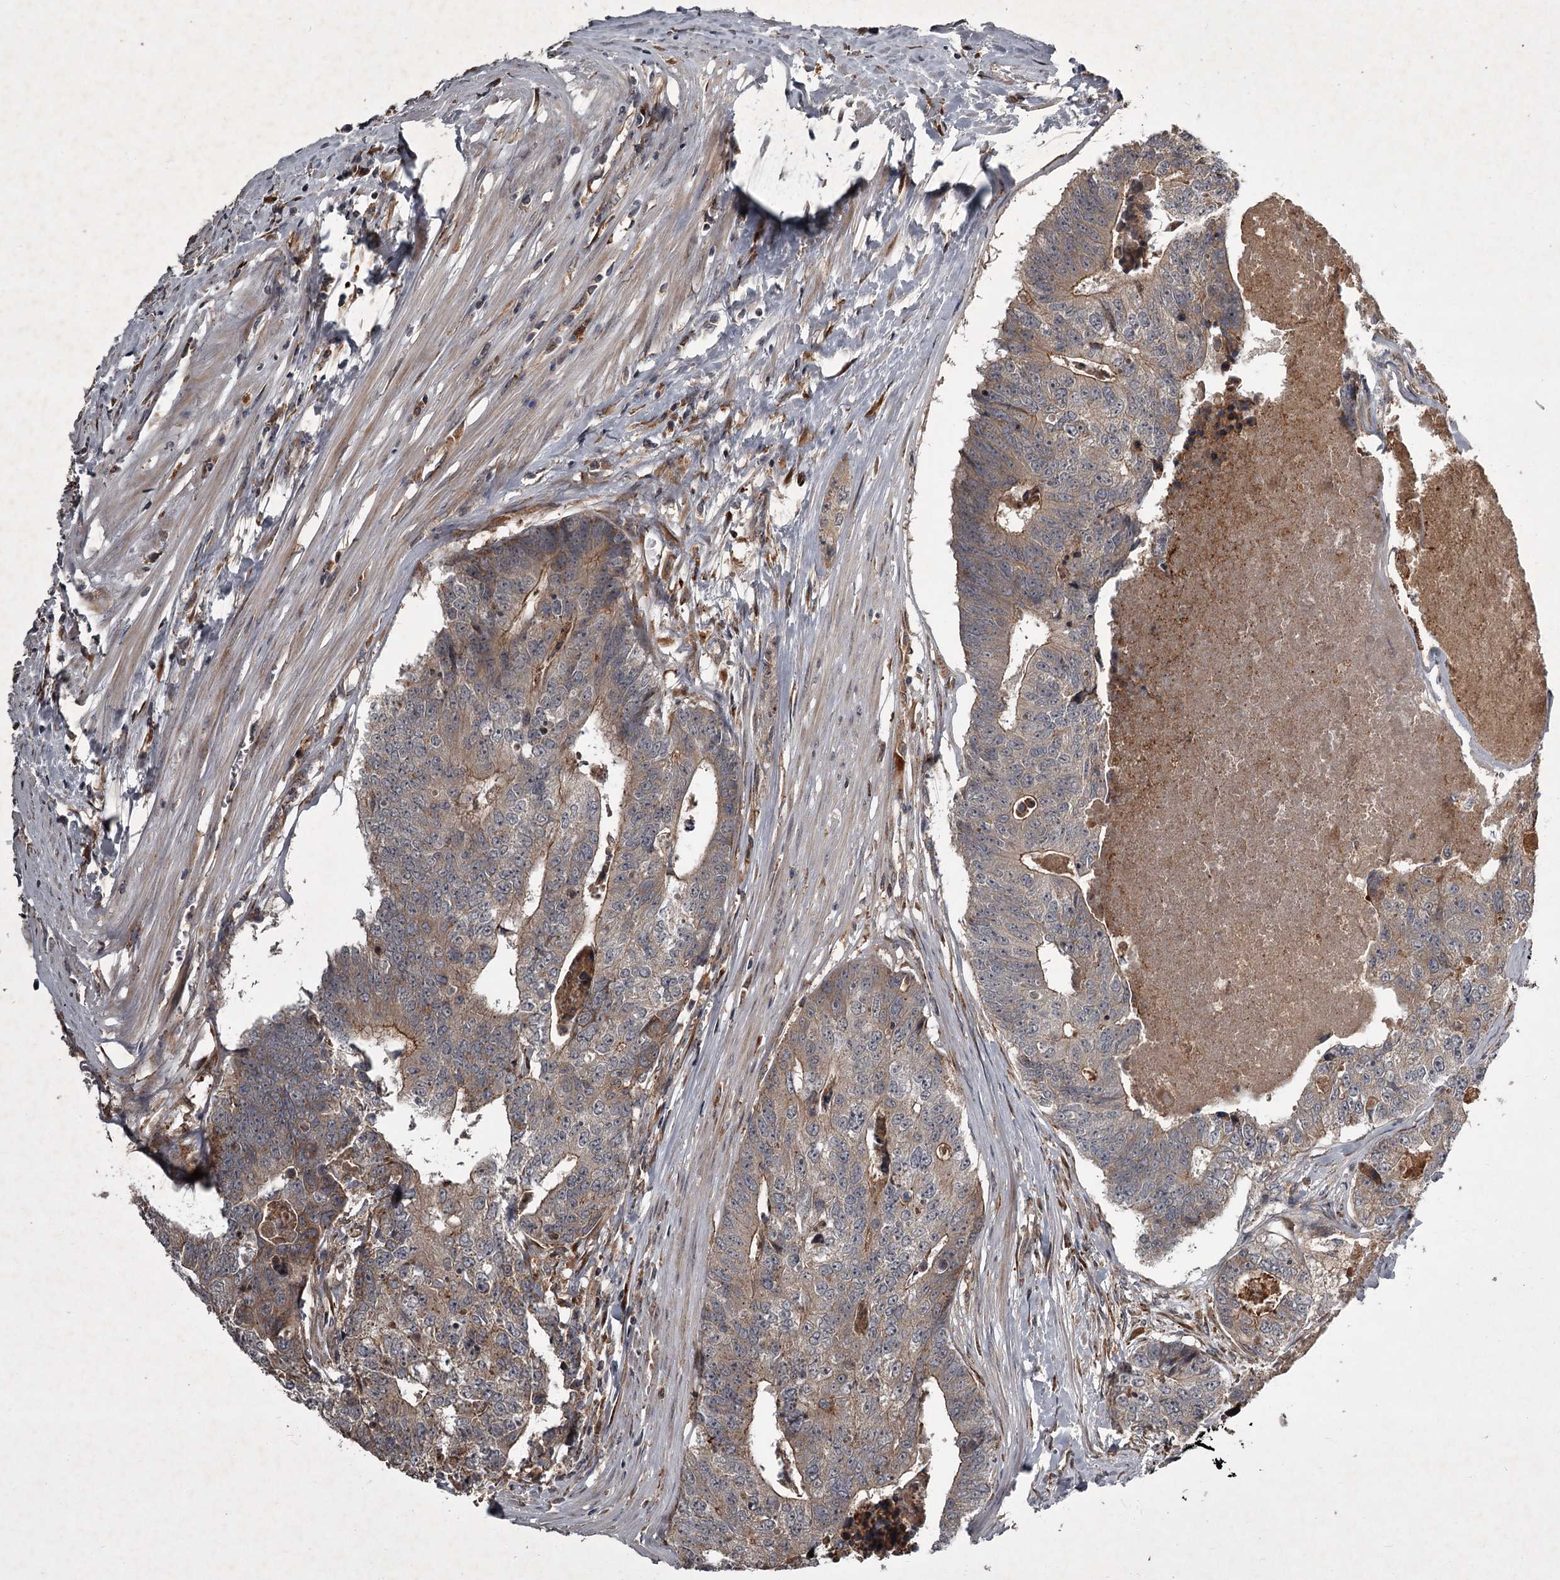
{"staining": {"intensity": "moderate", "quantity": "25%-75%", "location": "cytoplasmic/membranous"}, "tissue": "colorectal cancer", "cell_type": "Tumor cells", "image_type": "cancer", "snomed": [{"axis": "morphology", "description": "Adenocarcinoma, NOS"}, {"axis": "topography", "description": "Colon"}], "caption": "IHC staining of colorectal cancer (adenocarcinoma), which reveals medium levels of moderate cytoplasmic/membranous positivity in approximately 25%-75% of tumor cells indicating moderate cytoplasmic/membranous protein expression. The staining was performed using DAB (brown) for protein detection and nuclei were counterstained in hematoxylin (blue).", "gene": "UNC93B1", "patient": {"sex": "female", "age": 67}}